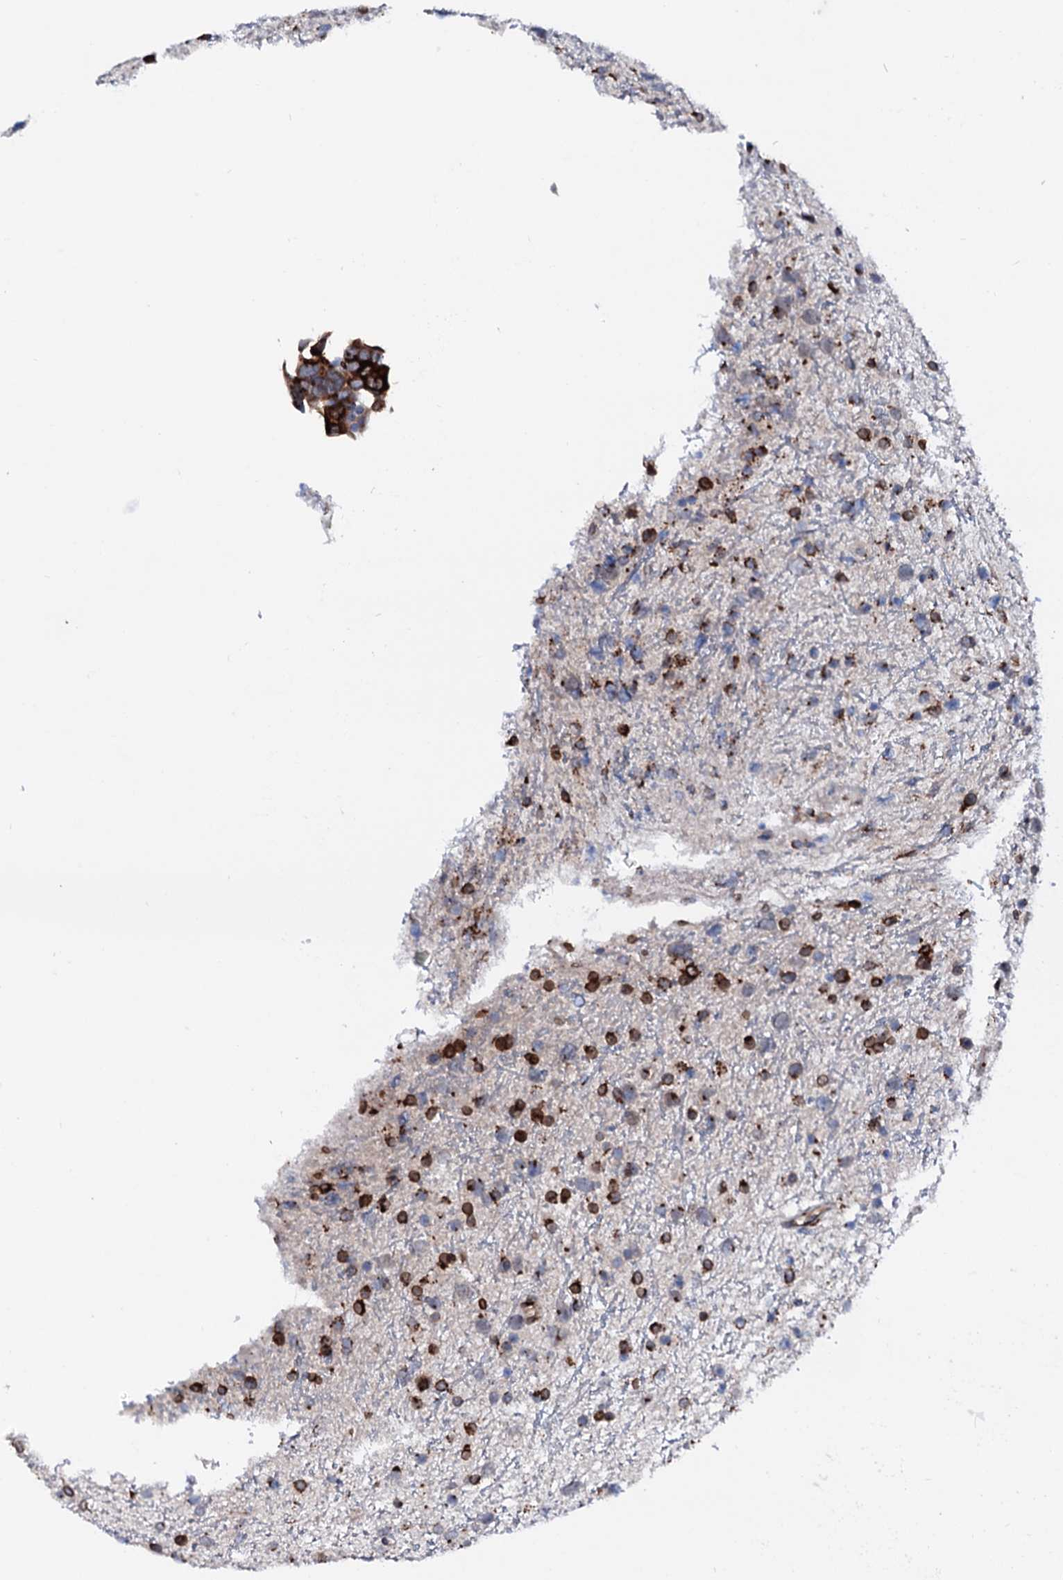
{"staining": {"intensity": "strong", "quantity": "25%-75%", "location": "cytoplasmic/membranous"}, "tissue": "glioma", "cell_type": "Tumor cells", "image_type": "cancer", "snomed": [{"axis": "morphology", "description": "Glioma, malignant, Low grade"}, {"axis": "topography", "description": "Cerebral cortex"}], "caption": "Glioma tissue shows strong cytoplasmic/membranous staining in about 25%-75% of tumor cells, visualized by immunohistochemistry.", "gene": "TMCO3", "patient": {"sex": "female", "age": 39}}